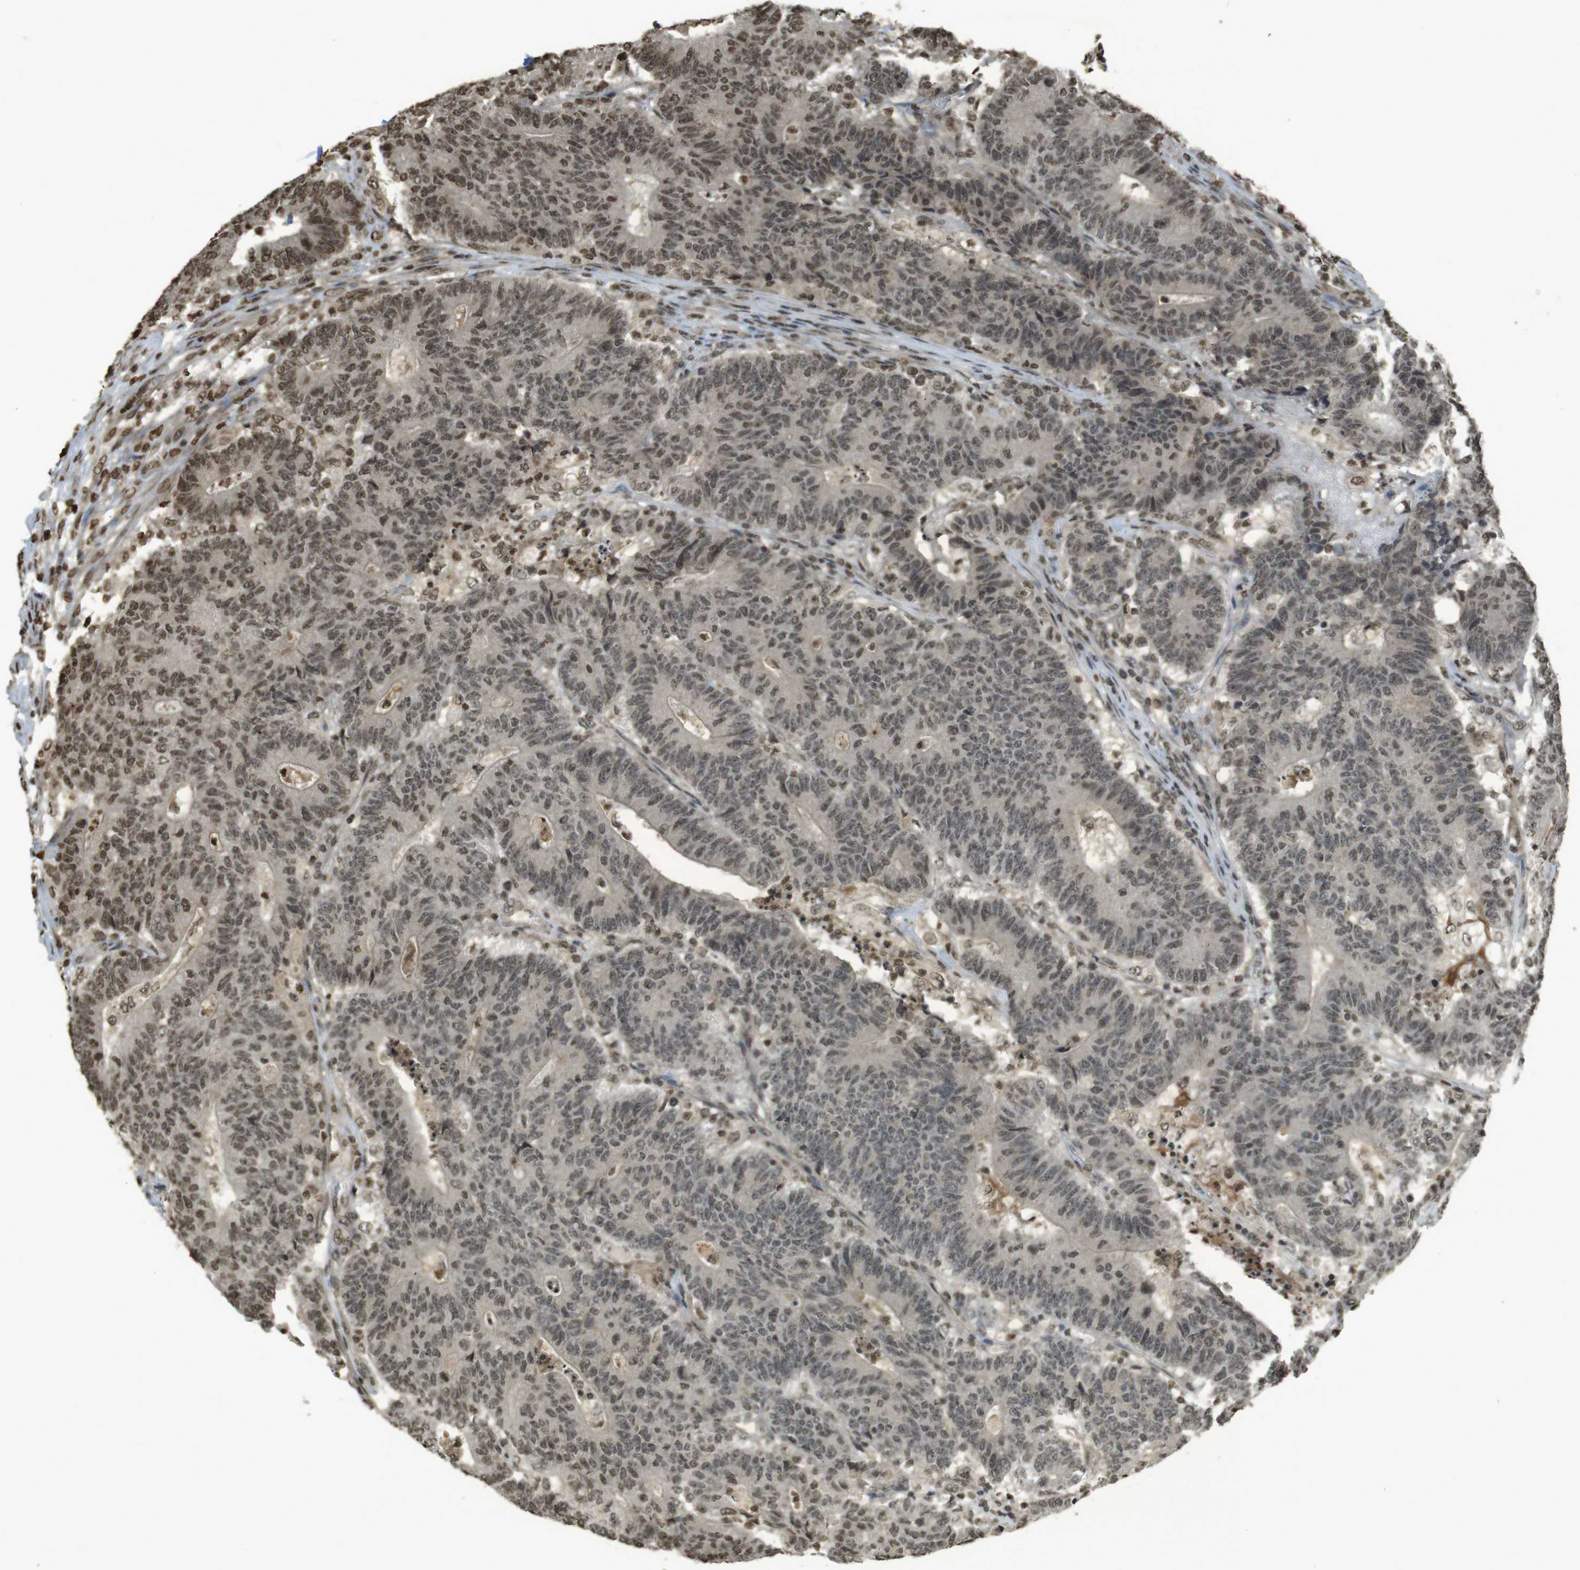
{"staining": {"intensity": "moderate", "quantity": ">75%", "location": "nuclear"}, "tissue": "colorectal cancer", "cell_type": "Tumor cells", "image_type": "cancer", "snomed": [{"axis": "morphology", "description": "Normal tissue, NOS"}, {"axis": "morphology", "description": "Adenocarcinoma, NOS"}, {"axis": "topography", "description": "Colon"}], "caption": "Human colorectal cancer stained with a protein marker displays moderate staining in tumor cells.", "gene": "ORC4", "patient": {"sex": "female", "age": 75}}